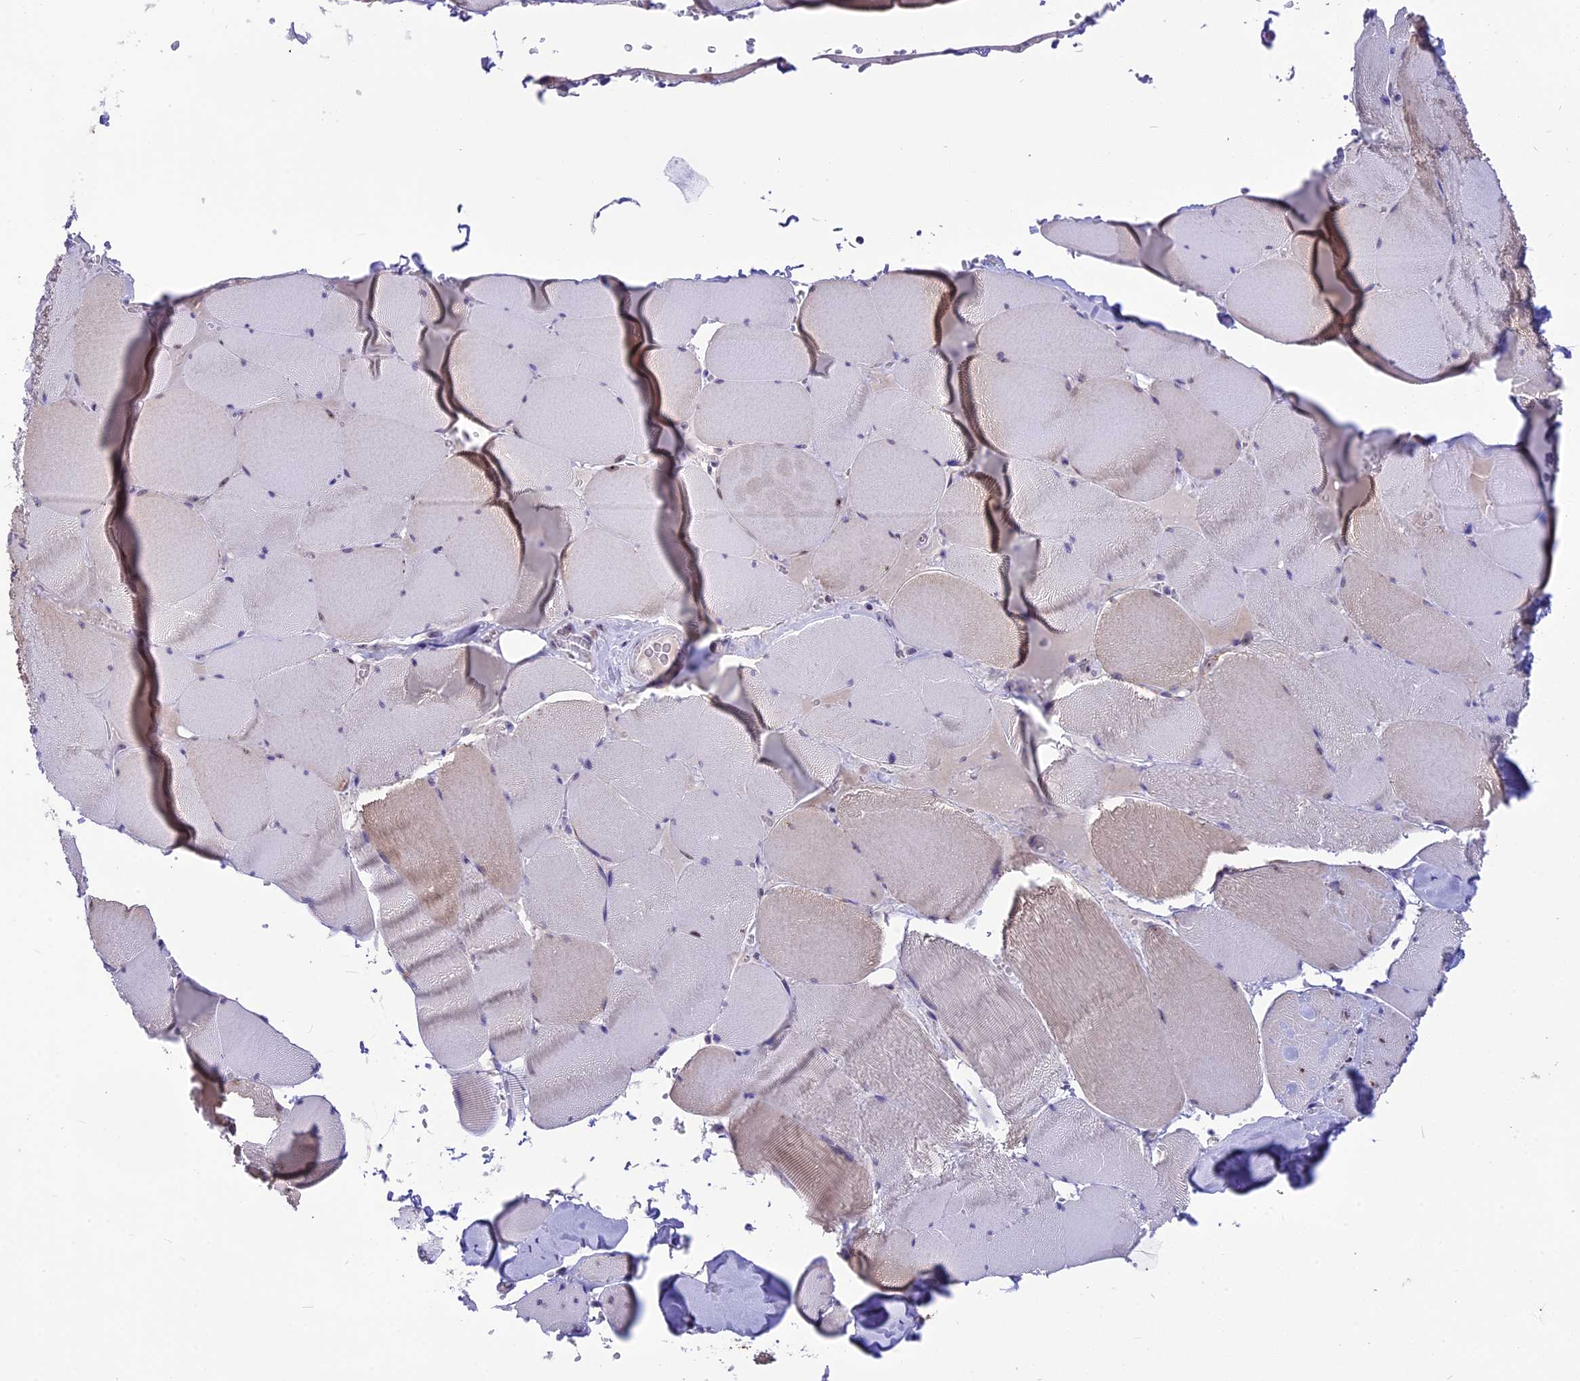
{"staining": {"intensity": "weak", "quantity": "<25%", "location": "cytoplasmic/membranous"}, "tissue": "skeletal muscle", "cell_type": "Myocytes", "image_type": "normal", "snomed": [{"axis": "morphology", "description": "Normal tissue, NOS"}, {"axis": "topography", "description": "Skeletal muscle"}, {"axis": "topography", "description": "Head-Neck"}], "caption": "This photomicrograph is of normal skeletal muscle stained with immunohistochemistry to label a protein in brown with the nuclei are counter-stained blue. There is no positivity in myocytes. (DAB IHC, high magnification).", "gene": "CMSS1", "patient": {"sex": "male", "age": 66}}